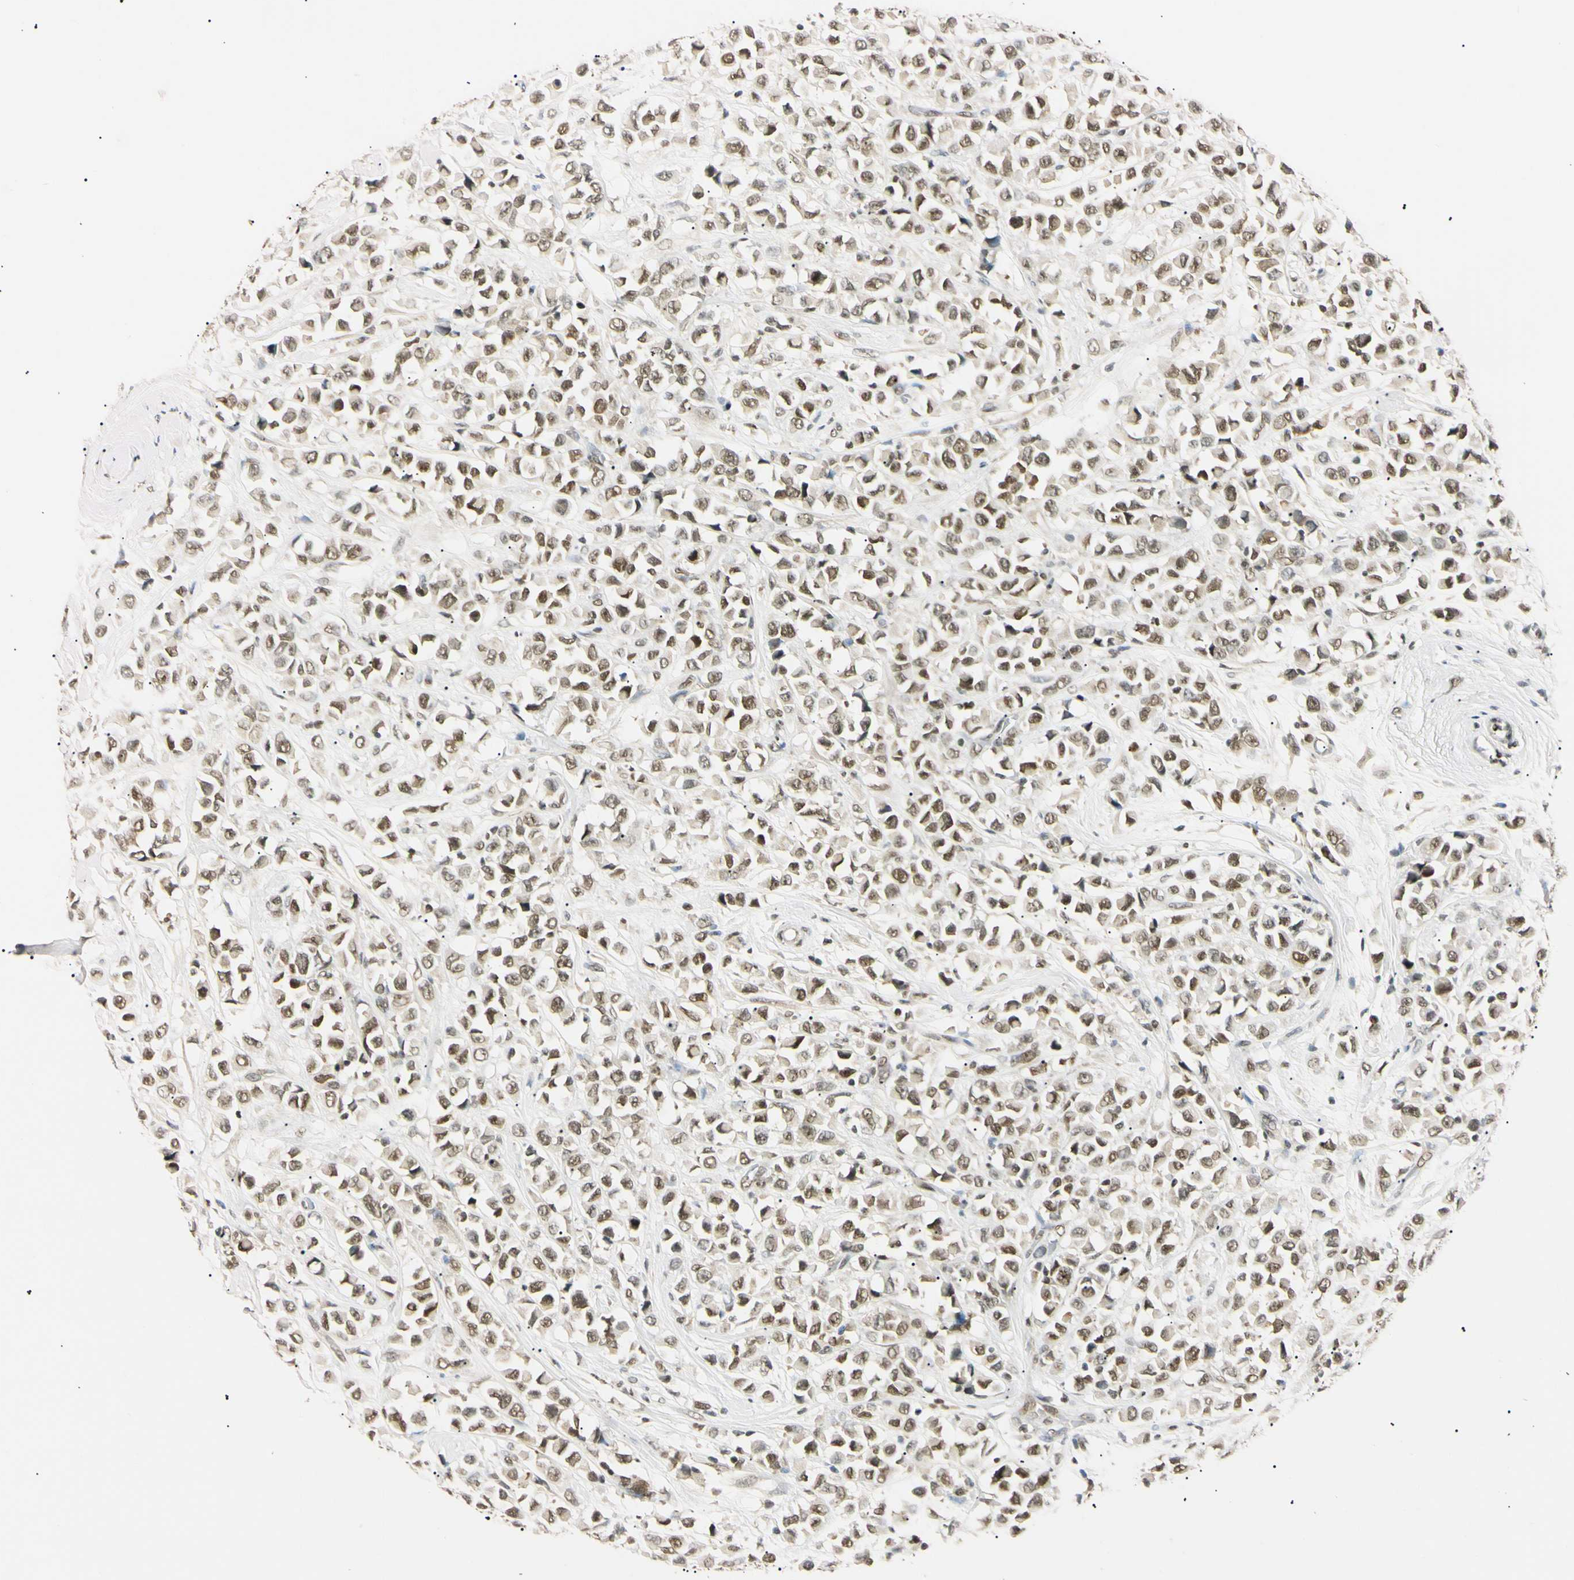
{"staining": {"intensity": "moderate", "quantity": ">75%", "location": "nuclear"}, "tissue": "breast cancer", "cell_type": "Tumor cells", "image_type": "cancer", "snomed": [{"axis": "morphology", "description": "Duct carcinoma"}, {"axis": "topography", "description": "Breast"}], "caption": "A photomicrograph of human breast intraductal carcinoma stained for a protein exhibits moderate nuclear brown staining in tumor cells. The protein is shown in brown color, while the nuclei are stained blue.", "gene": "SMARCA5", "patient": {"sex": "female", "age": 61}}